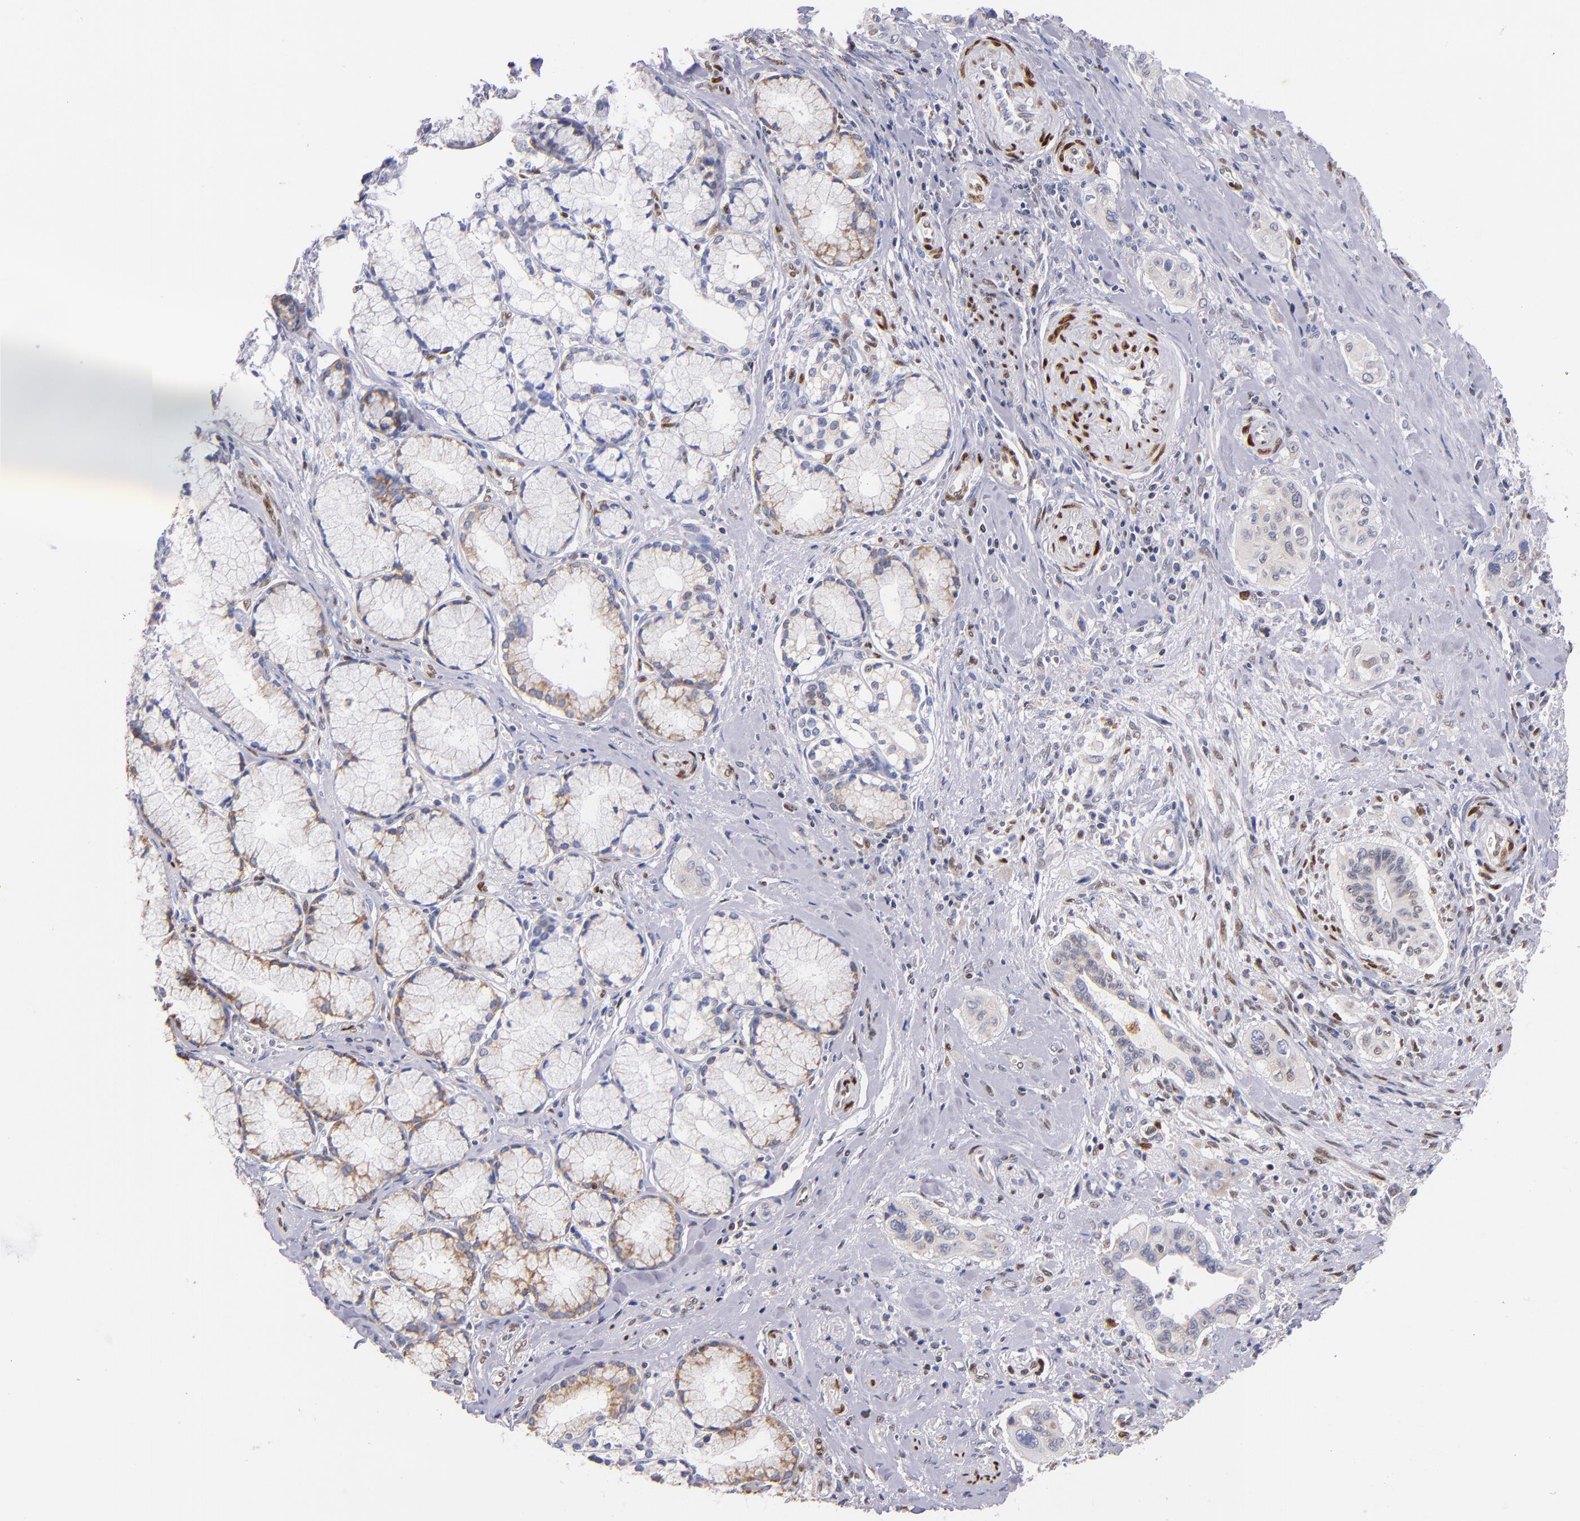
{"staining": {"intensity": "negative", "quantity": "none", "location": "none"}, "tissue": "pancreatic cancer", "cell_type": "Tumor cells", "image_type": "cancer", "snomed": [{"axis": "morphology", "description": "Adenocarcinoma, NOS"}, {"axis": "topography", "description": "Pancreas"}], "caption": "The micrograph reveals no significant staining in tumor cells of pancreatic adenocarcinoma.", "gene": "SRF", "patient": {"sex": "male", "age": 77}}